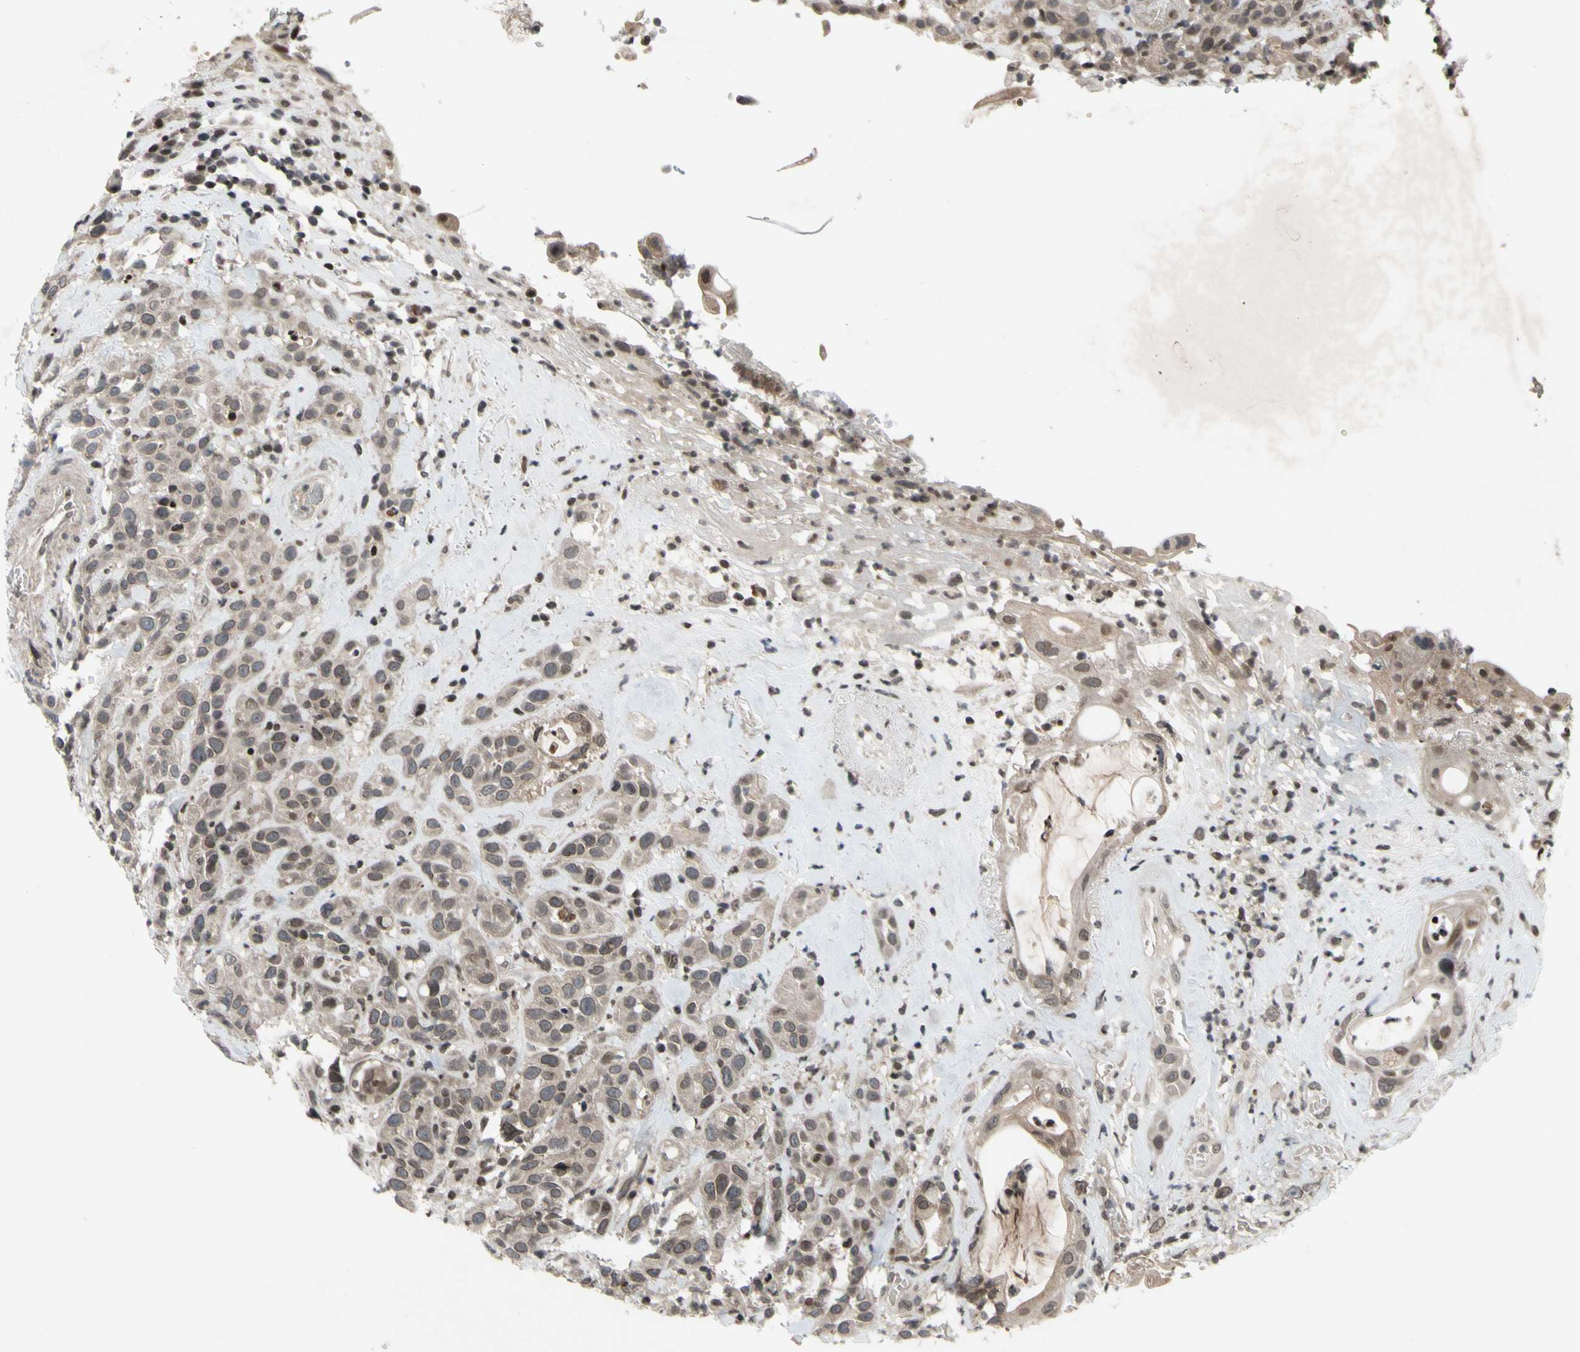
{"staining": {"intensity": "weak", "quantity": "25%-75%", "location": "cytoplasmic/membranous"}, "tissue": "head and neck cancer", "cell_type": "Tumor cells", "image_type": "cancer", "snomed": [{"axis": "morphology", "description": "Squamous cell carcinoma, NOS"}, {"axis": "topography", "description": "Head-Neck"}], "caption": "Head and neck cancer stained with DAB IHC demonstrates low levels of weak cytoplasmic/membranous positivity in approximately 25%-75% of tumor cells. (DAB IHC, brown staining for protein, blue staining for nuclei).", "gene": "XPO1", "patient": {"sex": "male", "age": 62}}